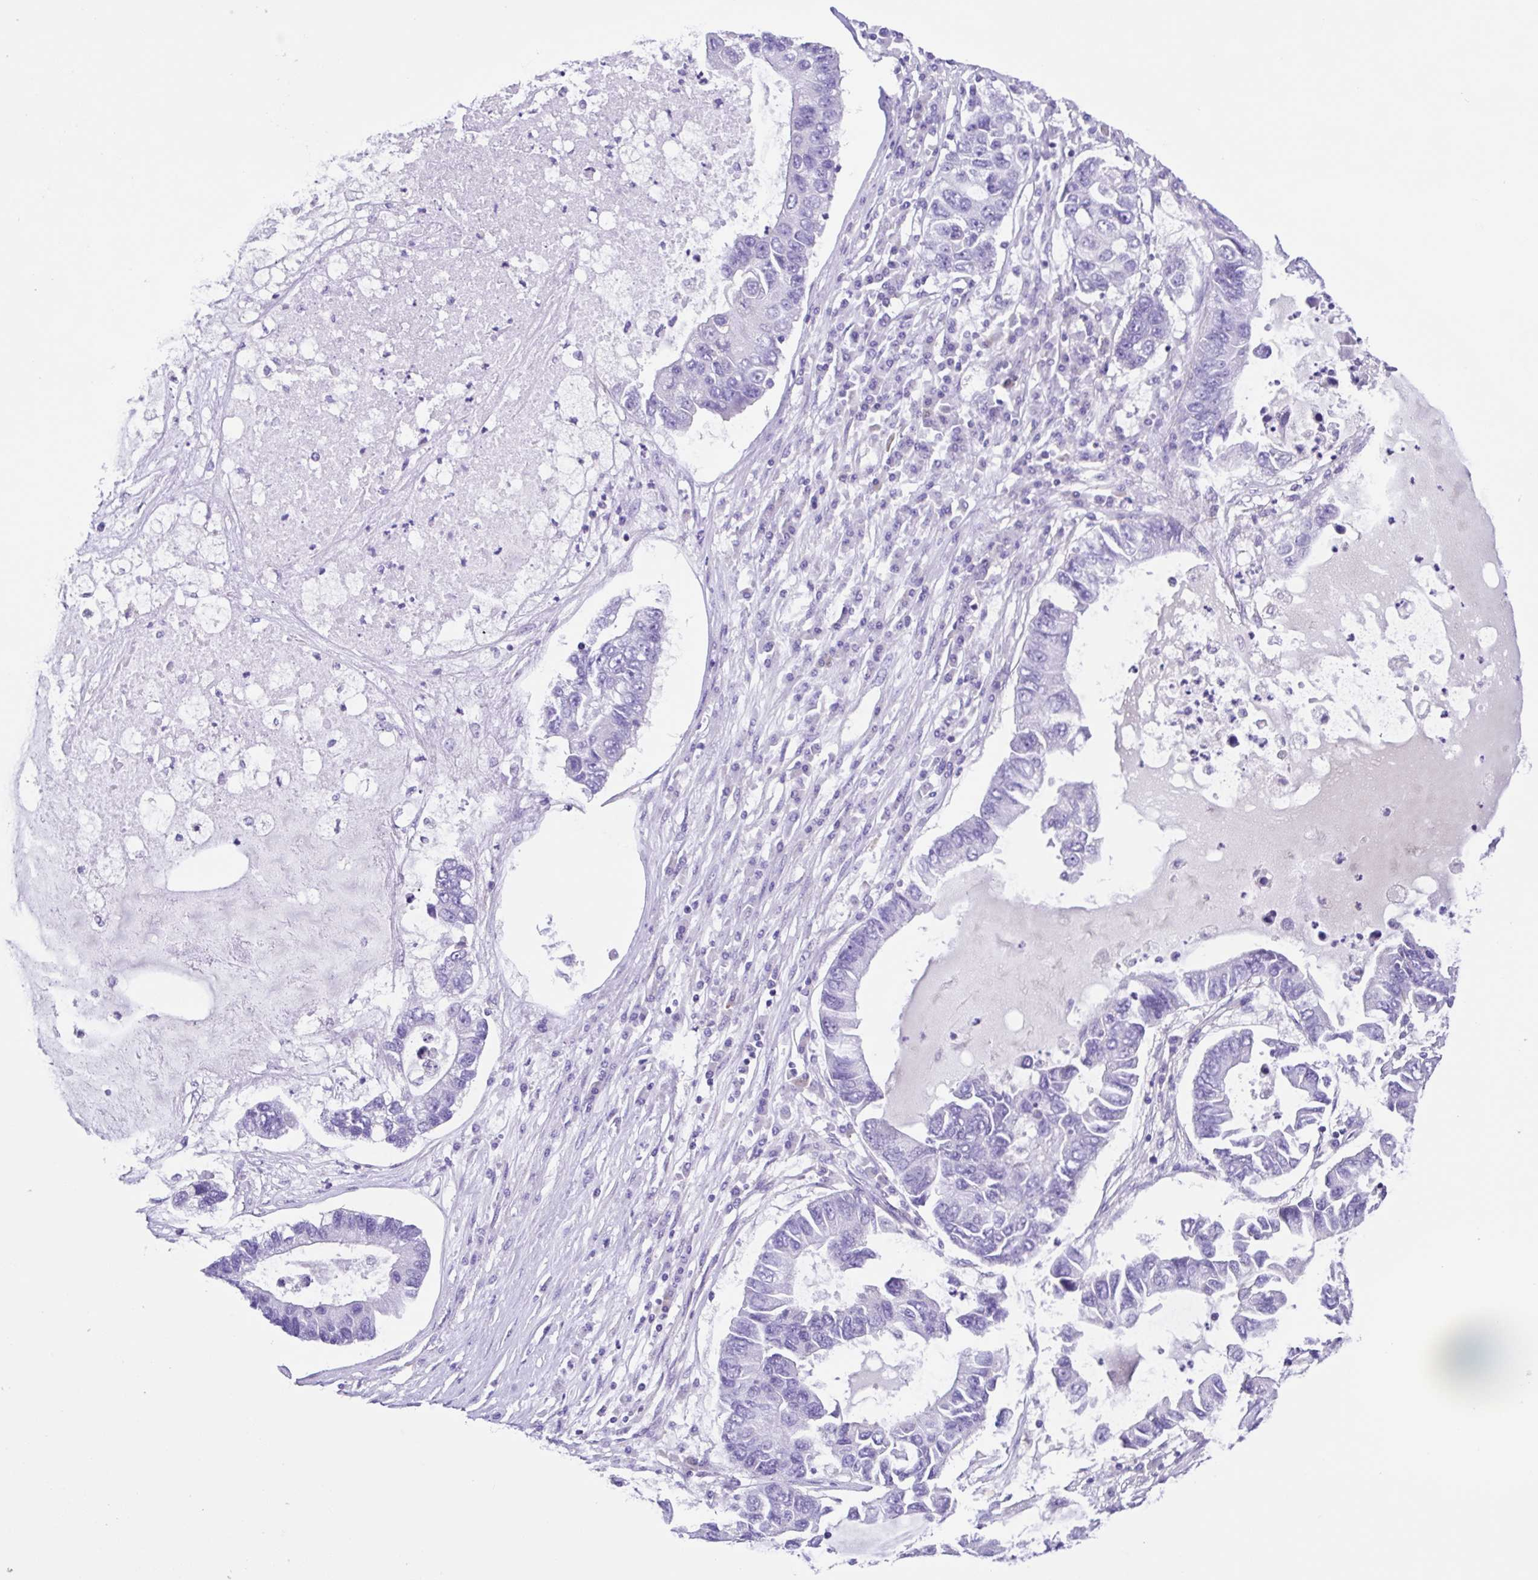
{"staining": {"intensity": "negative", "quantity": "none", "location": "none"}, "tissue": "lung cancer", "cell_type": "Tumor cells", "image_type": "cancer", "snomed": [{"axis": "morphology", "description": "Adenocarcinoma, NOS"}, {"axis": "topography", "description": "Bronchus"}, {"axis": "topography", "description": "Lung"}], "caption": "Adenocarcinoma (lung) was stained to show a protein in brown. There is no significant positivity in tumor cells. (Brightfield microscopy of DAB (3,3'-diaminobenzidine) immunohistochemistry at high magnification).", "gene": "ISM2", "patient": {"sex": "female", "age": 51}}